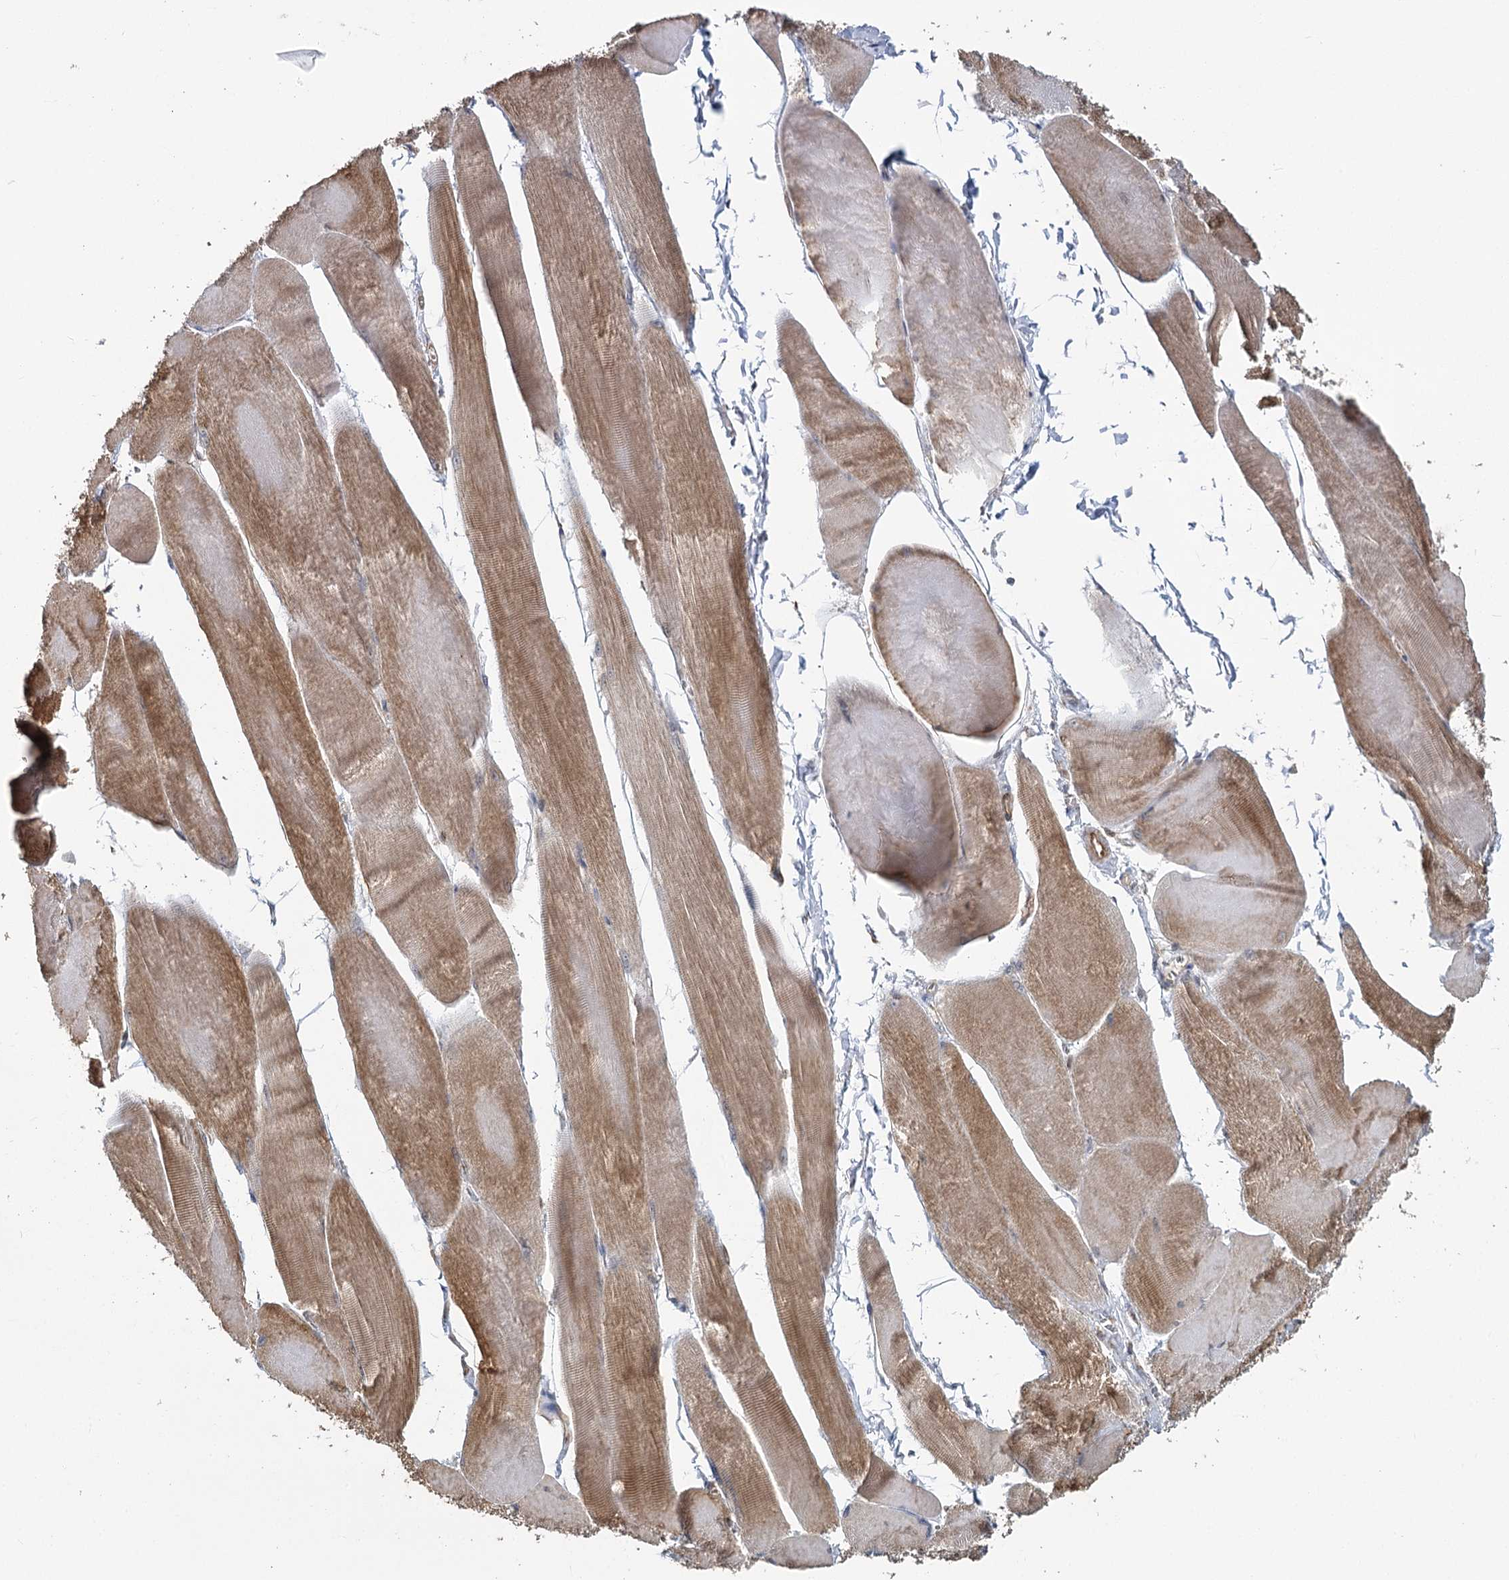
{"staining": {"intensity": "moderate", "quantity": ">75%", "location": "cytoplasmic/membranous"}, "tissue": "skeletal muscle", "cell_type": "Myocytes", "image_type": "normal", "snomed": [{"axis": "morphology", "description": "Normal tissue, NOS"}, {"axis": "morphology", "description": "Basal cell carcinoma"}, {"axis": "topography", "description": "Skeletal muscle"}], "caption": "IHC of unremarkable skeletal muscle shows medium levels of moderate cytoplasmic/membranous positivity in approximately >75% of myocytes.", "gene": "TBC1D9B", "patient": {"sex": "female", "age": 64}}